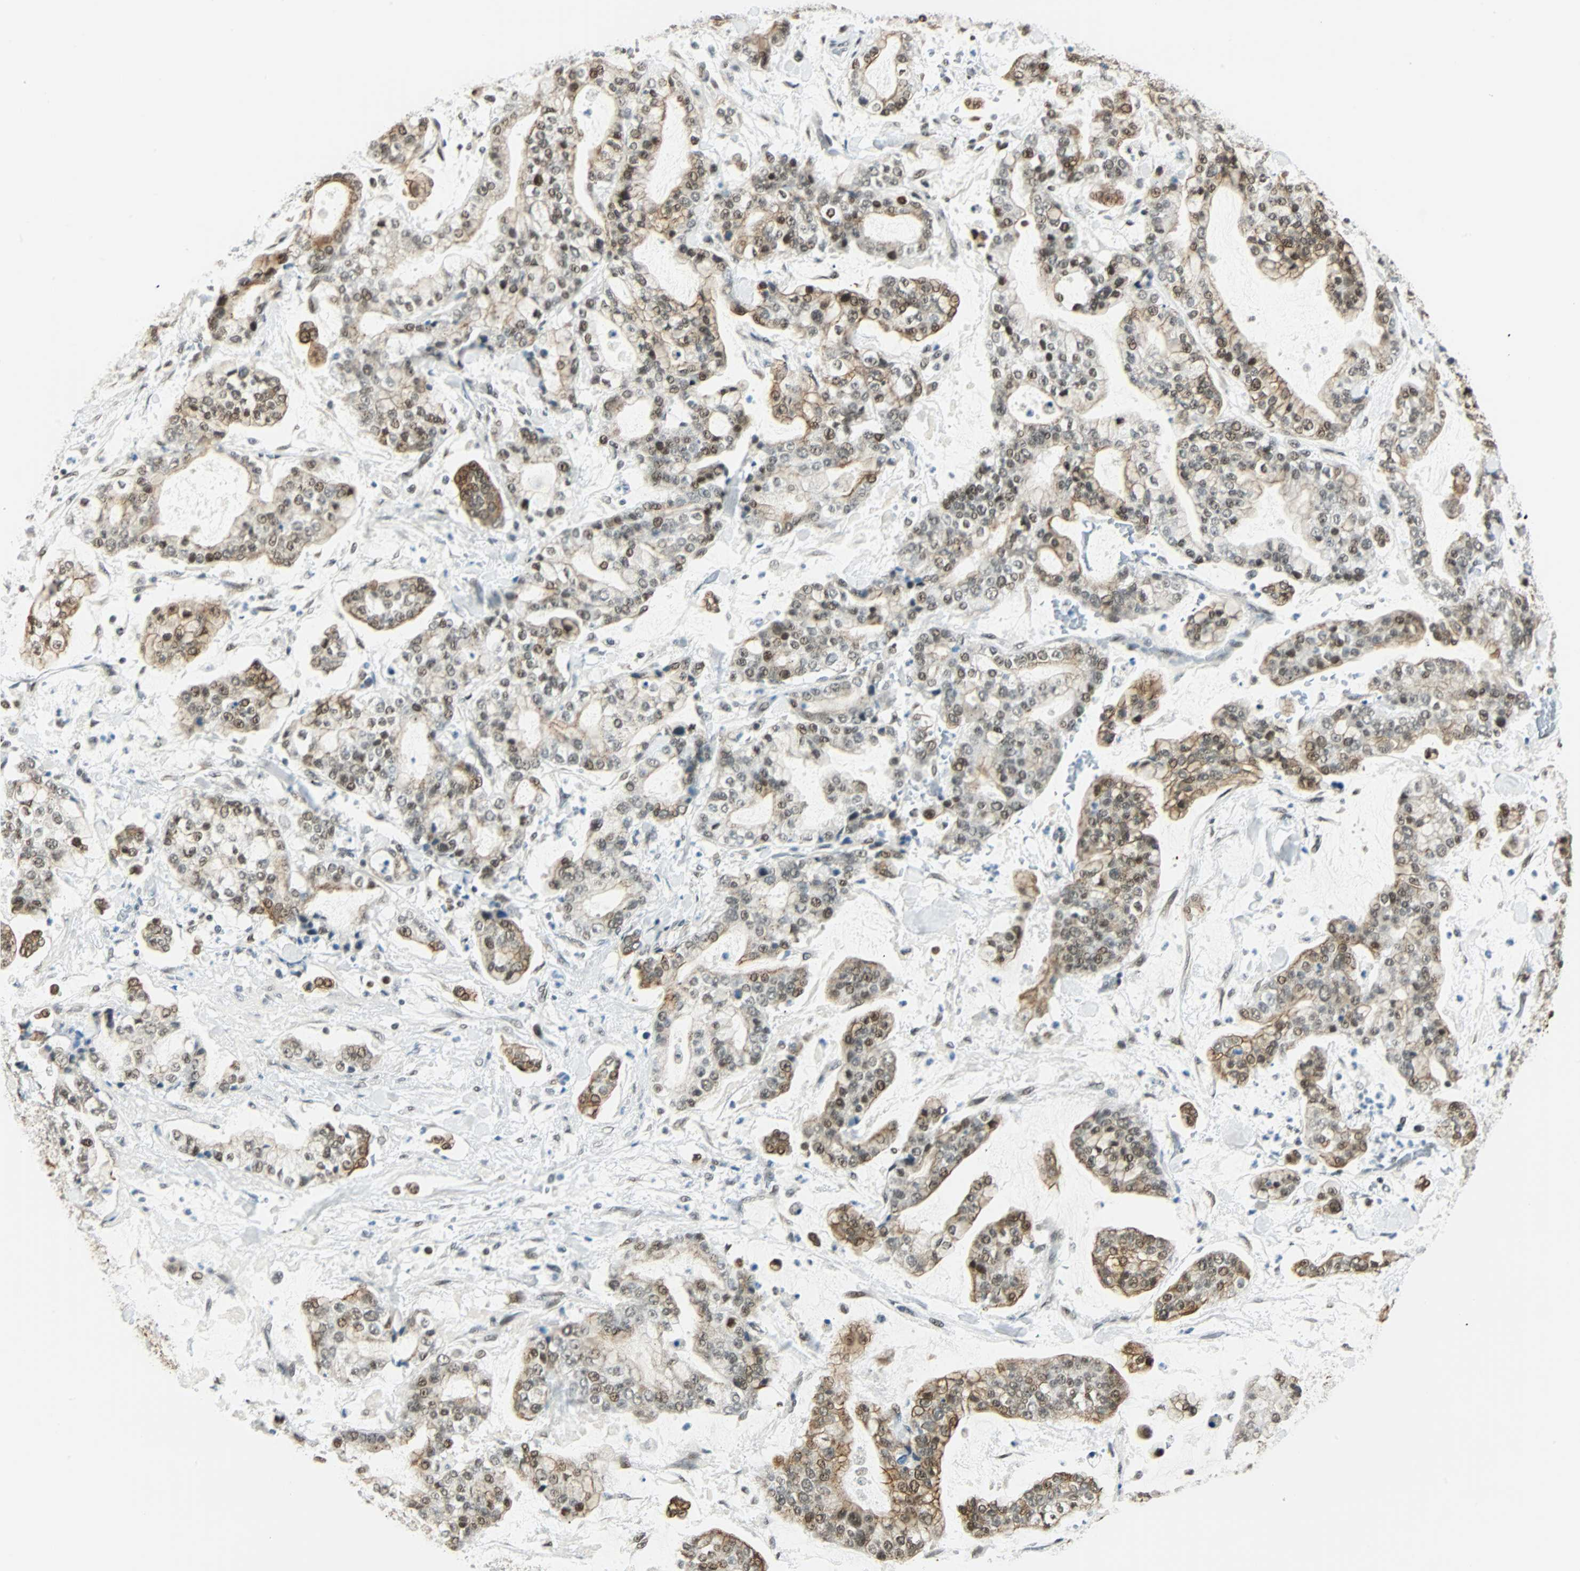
{"staining": {"intensity": "moderate", "quantity": "<25%", "location": "cytoplasmic/membranous,nuclear"}, "tissue": "stomach cancer", "cell_type": "Tumor cells", "image_type": "cancer", "snomed": [{"axis": "morphology", "description": "Normal tissue, NOS"}, {"axis": "morphology", "description": "Adenocarcinoma, NOS"}, {"axis": "topography", "description": "Stomach, upper"}, {"axis": "topography", "description": "Stomach"}], "caption": "Tumor cells reveal moderate cytoplasmic/membranous and nuclear expression in approximately <25% of cells in adenocarcinoma (stomach). (brown staining indicates protein expression, while blue staining denotes nuclei).", "gene": "NELFE", "patient": {"sex": "male", "age": 76}}